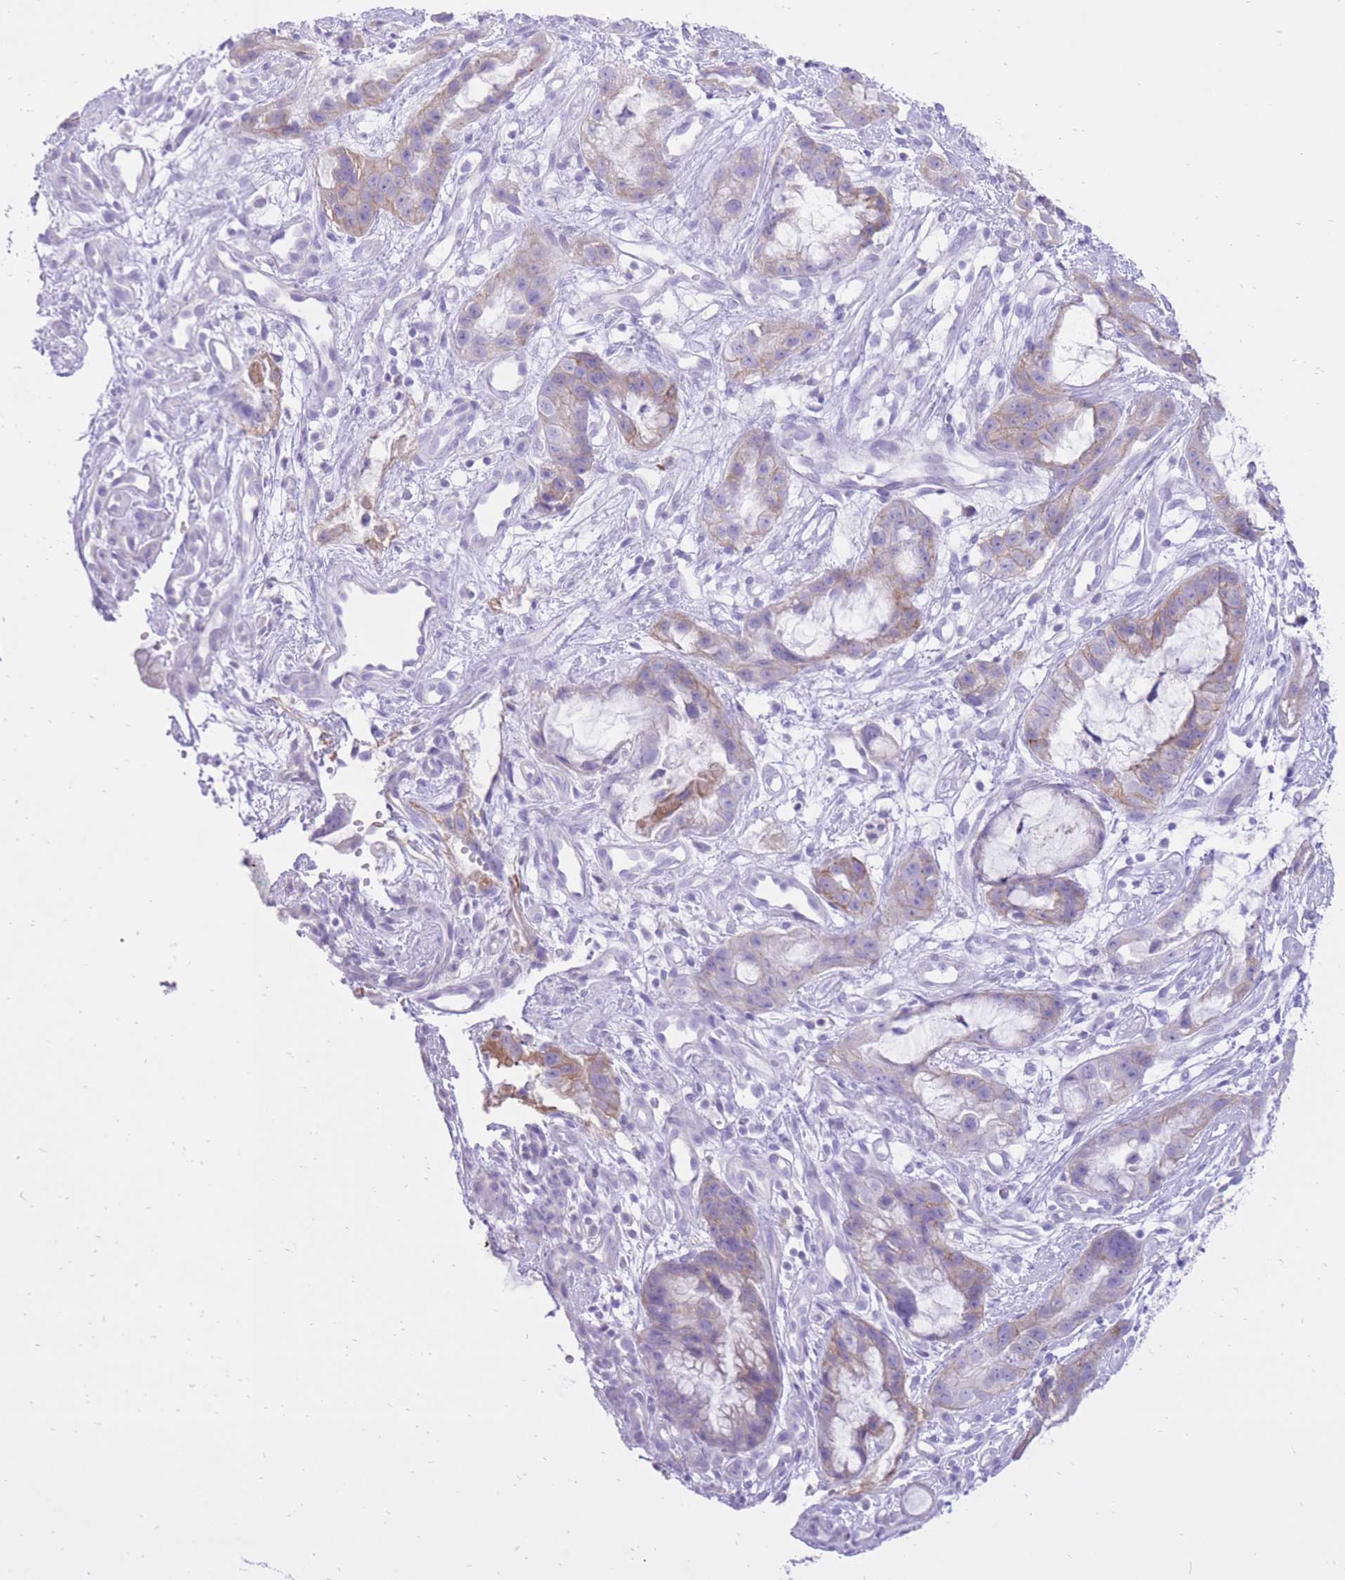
{"staining": {"intensity": "weak", "quantity": "<25%", "location": "cytoplasmic/membranous"}, "tissue": "stomach cancer", "cell_type": "Tumor cells", "image_type": "cancer", "snomed": [{"axis": "morphology", "description": "Adenocarcinoma, NOS"}, {"axis": "topography", "description": "Stomach"}], "caption": "Immunohistochemistry (IHC) of stomach cancer displays no expression in tumor cells.", "gene": "SLC4A4", "patient": {"sex": "male", "age": 55}}